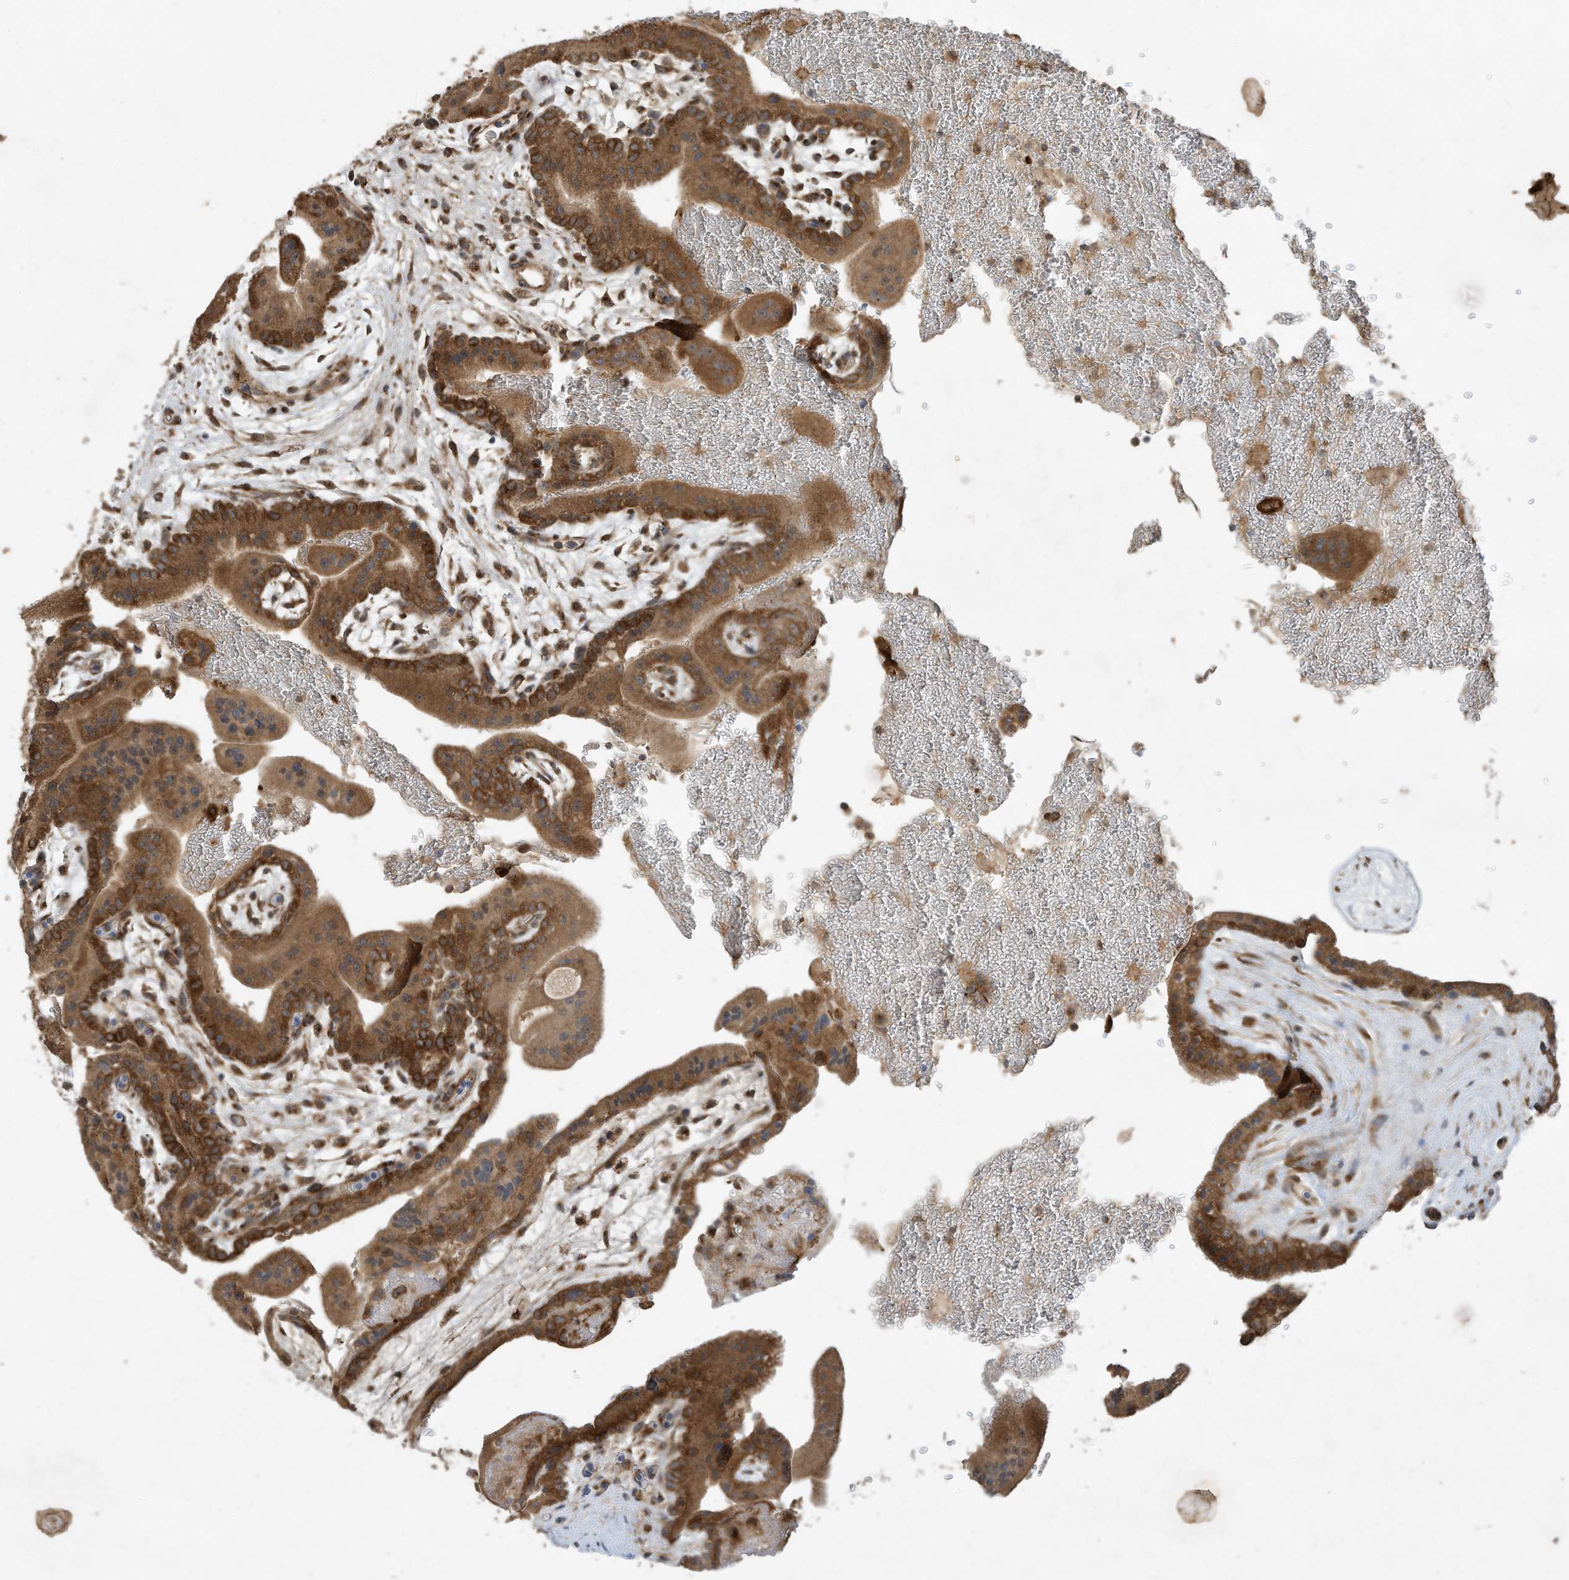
{"staining": {"intensity": "strong", "quantity": ">75%", "location": "cytoplasmic/membranous"}, "tissue": "placenta", "cell_type": "Trophoblastic cells", "image_type": "normal", "snomed": [{"axis": "morphology", "description": "Normal tissue, NOS"}, {"axis": "topography", "description": "Placenta"}], "caption": "Normal placenta reveals strong cytoplasmic/membranous positivity in approximately >75% of trophoblastic cells, visualized by immunohistochemistry. Nuclei are stained in blue.", "gene": "C2orf74", "patient": {"sex": "female", "age": 35}}